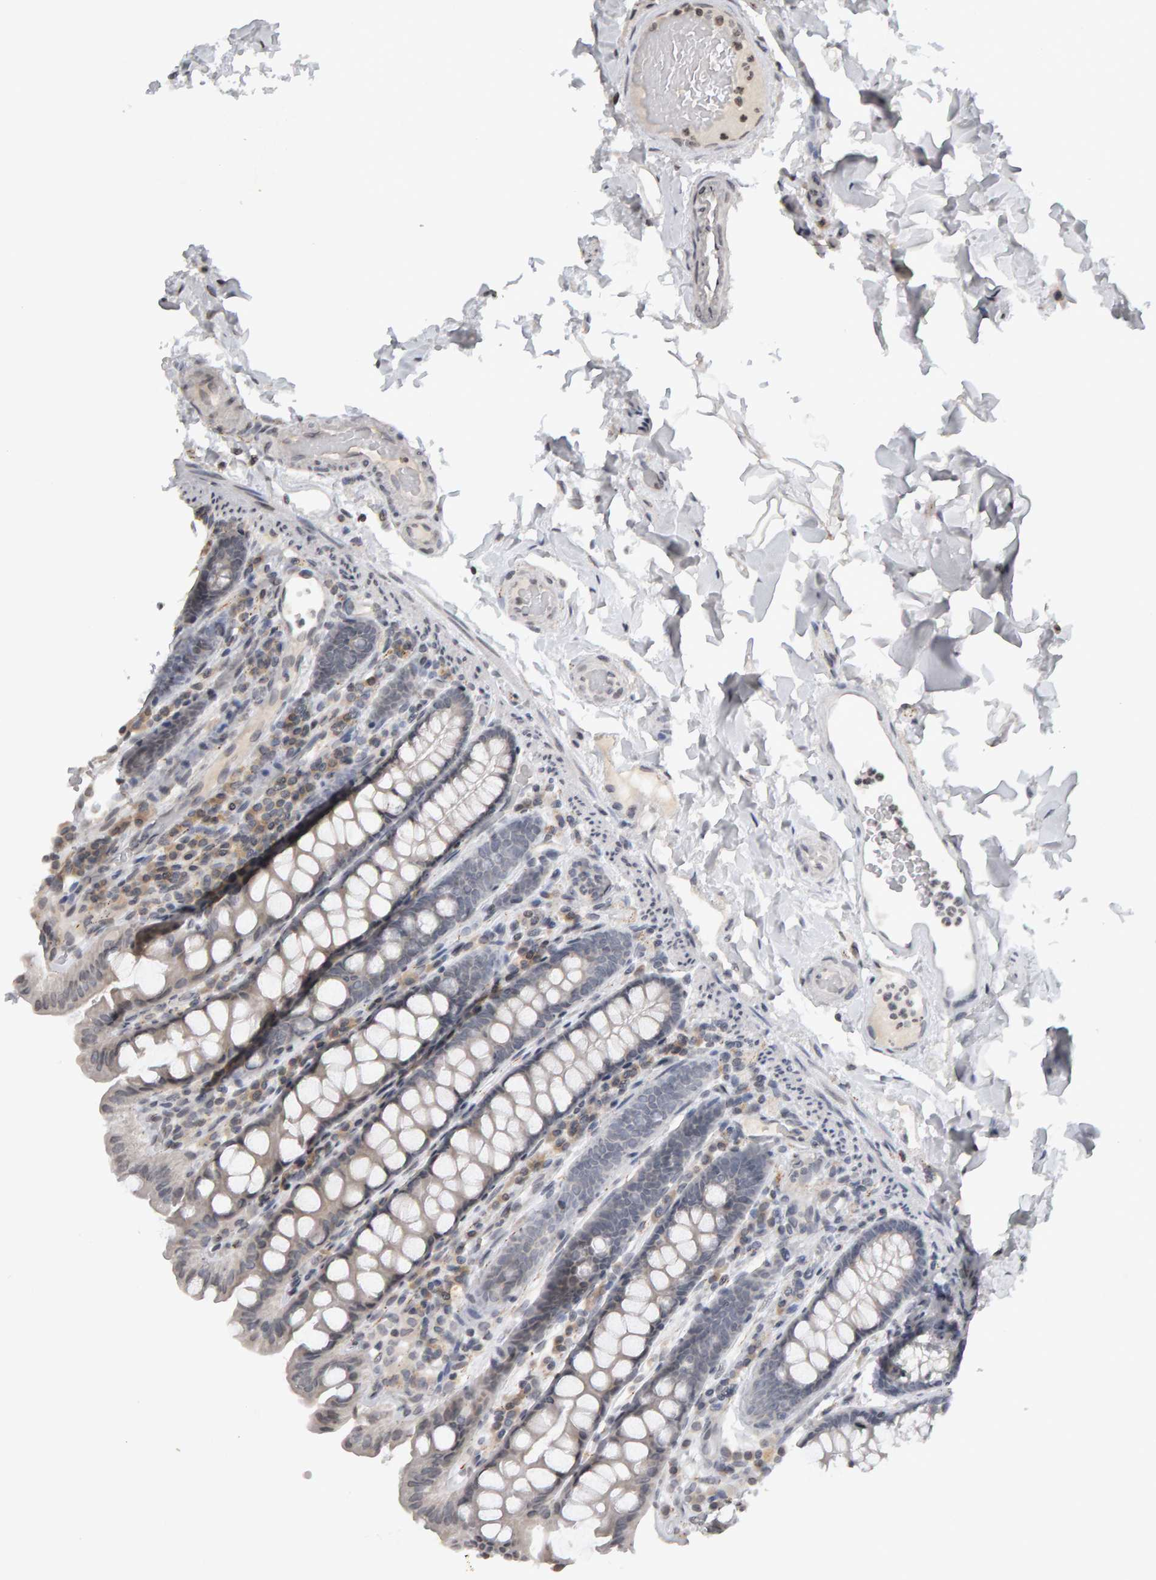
{"staining": {"intensity": "weak", "quantity": ">75%", "location": "nuclear"}, "tissue": "colon", "cell_type": "Endothelial cells", "image_type": "normal", "snomed": [{"axis": "morphology", "description": "Normal tissue, NOS"}, {"axis": "topography", "description": "Colon"}, {"axis": "topography", "description": "Peripheral nerve tissue"}], "caption": "Protein expression analysis of unremarkable colon demonstrates weak nuclear positivity in approximately >75% of endothelial cells. The staining was performed using DAB (3,3'-diaminobenzidine) to visualize the protein expression in brown, while the nuclei were stained in blue with hematoxylin (Magnification: 20x).", "gene": "TRAM1", "patient": {"sex": "female", "age": 61}}